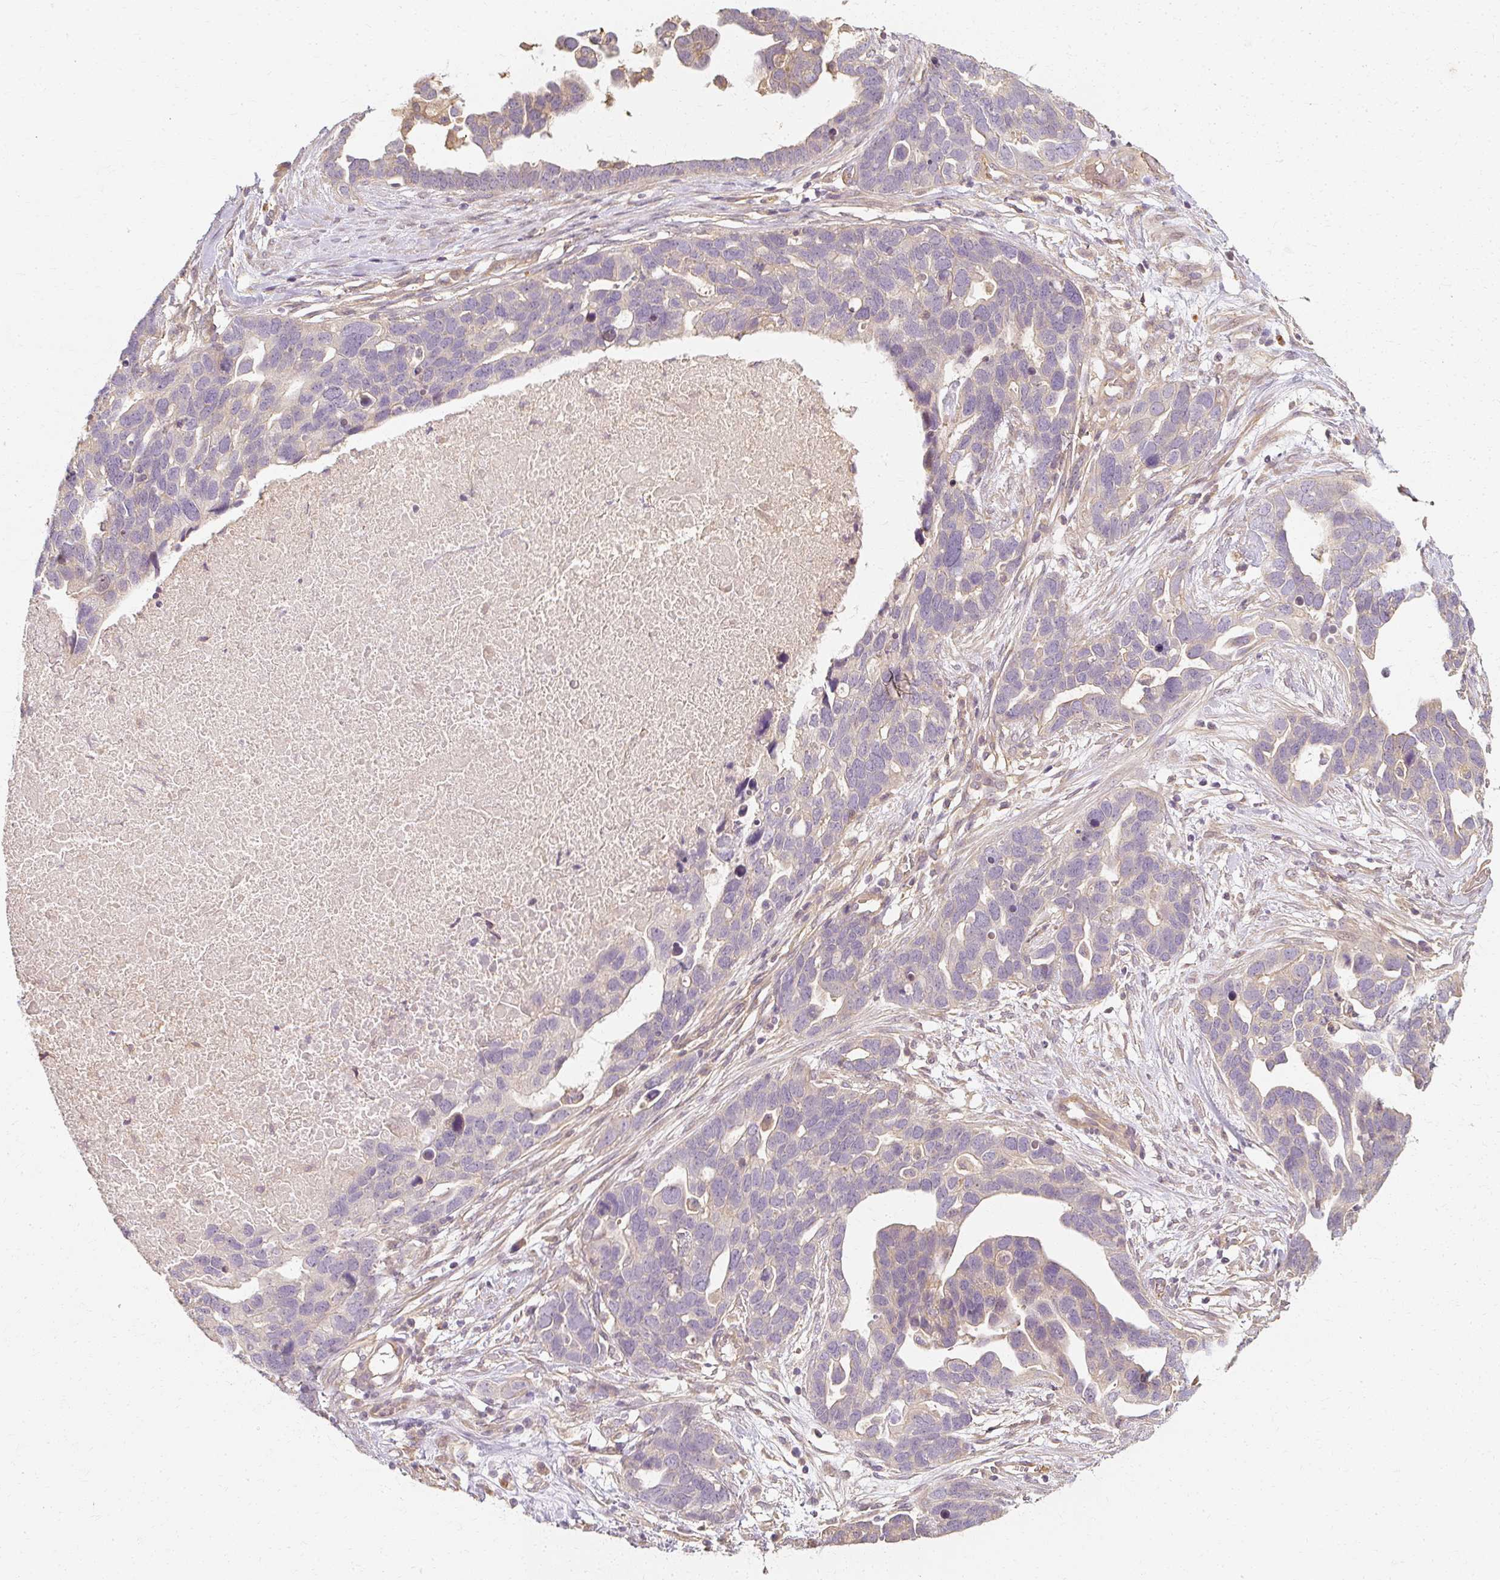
{"staining": {"intensity": "negative", "quantity": "none", "location": "none"}, "tissue": "ovarian cancer", "cell_type": "Tumor cells", "image_type": "cancer", "snomed": [{"axis": "morphology", "description": "Cystadenocarcinoma, serous, NOS"}, {"axis": "topography", "description": "Ovary"}], "caption": "This is an immunohistochemistry photomicrograph of human ovarian serous cystadenocarcinoma. There is no staining in tumor cells.", "gene": "GNAQ", "patient": {"sex": "female", "age": 54}}